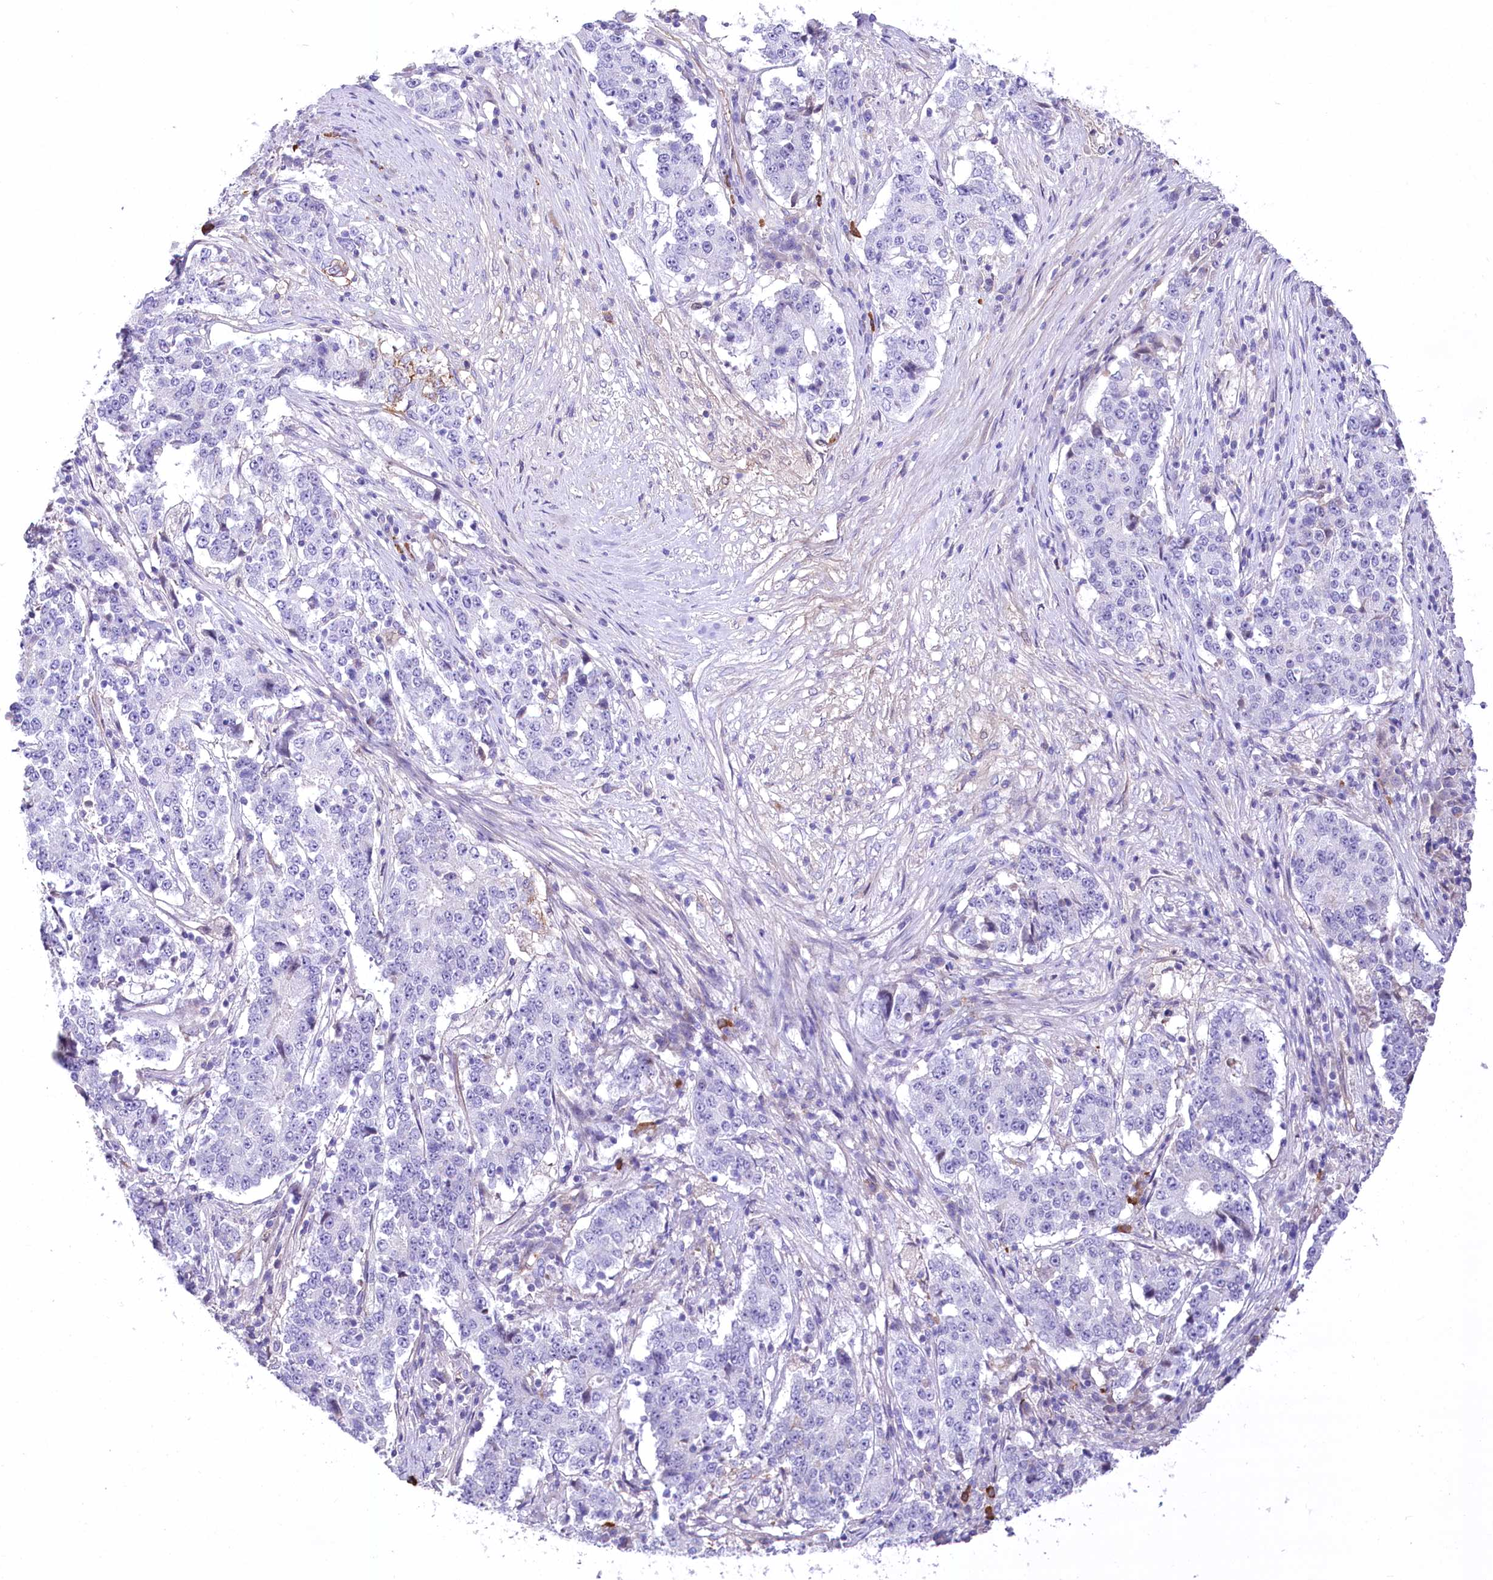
{"staining": {"intensity": "negative", "quantity": "none", "location": "none"}, "tissue": "stomach cancer", "cell_type": "Tumor cells", "image_type": "cancer", "snomed": [{"axis": "morphology", "description": "Adenocarcinoma, NOS"}, {"axis": "topography", "description": "Stomach"}], "caption": "This is an immunohistochemistry (IHC) image of human stomach cancer (adenocarcinoma). There is no staining in tumor cells.", "gene": "CEP164", "patient": {"sex": "male", "age": 59}}